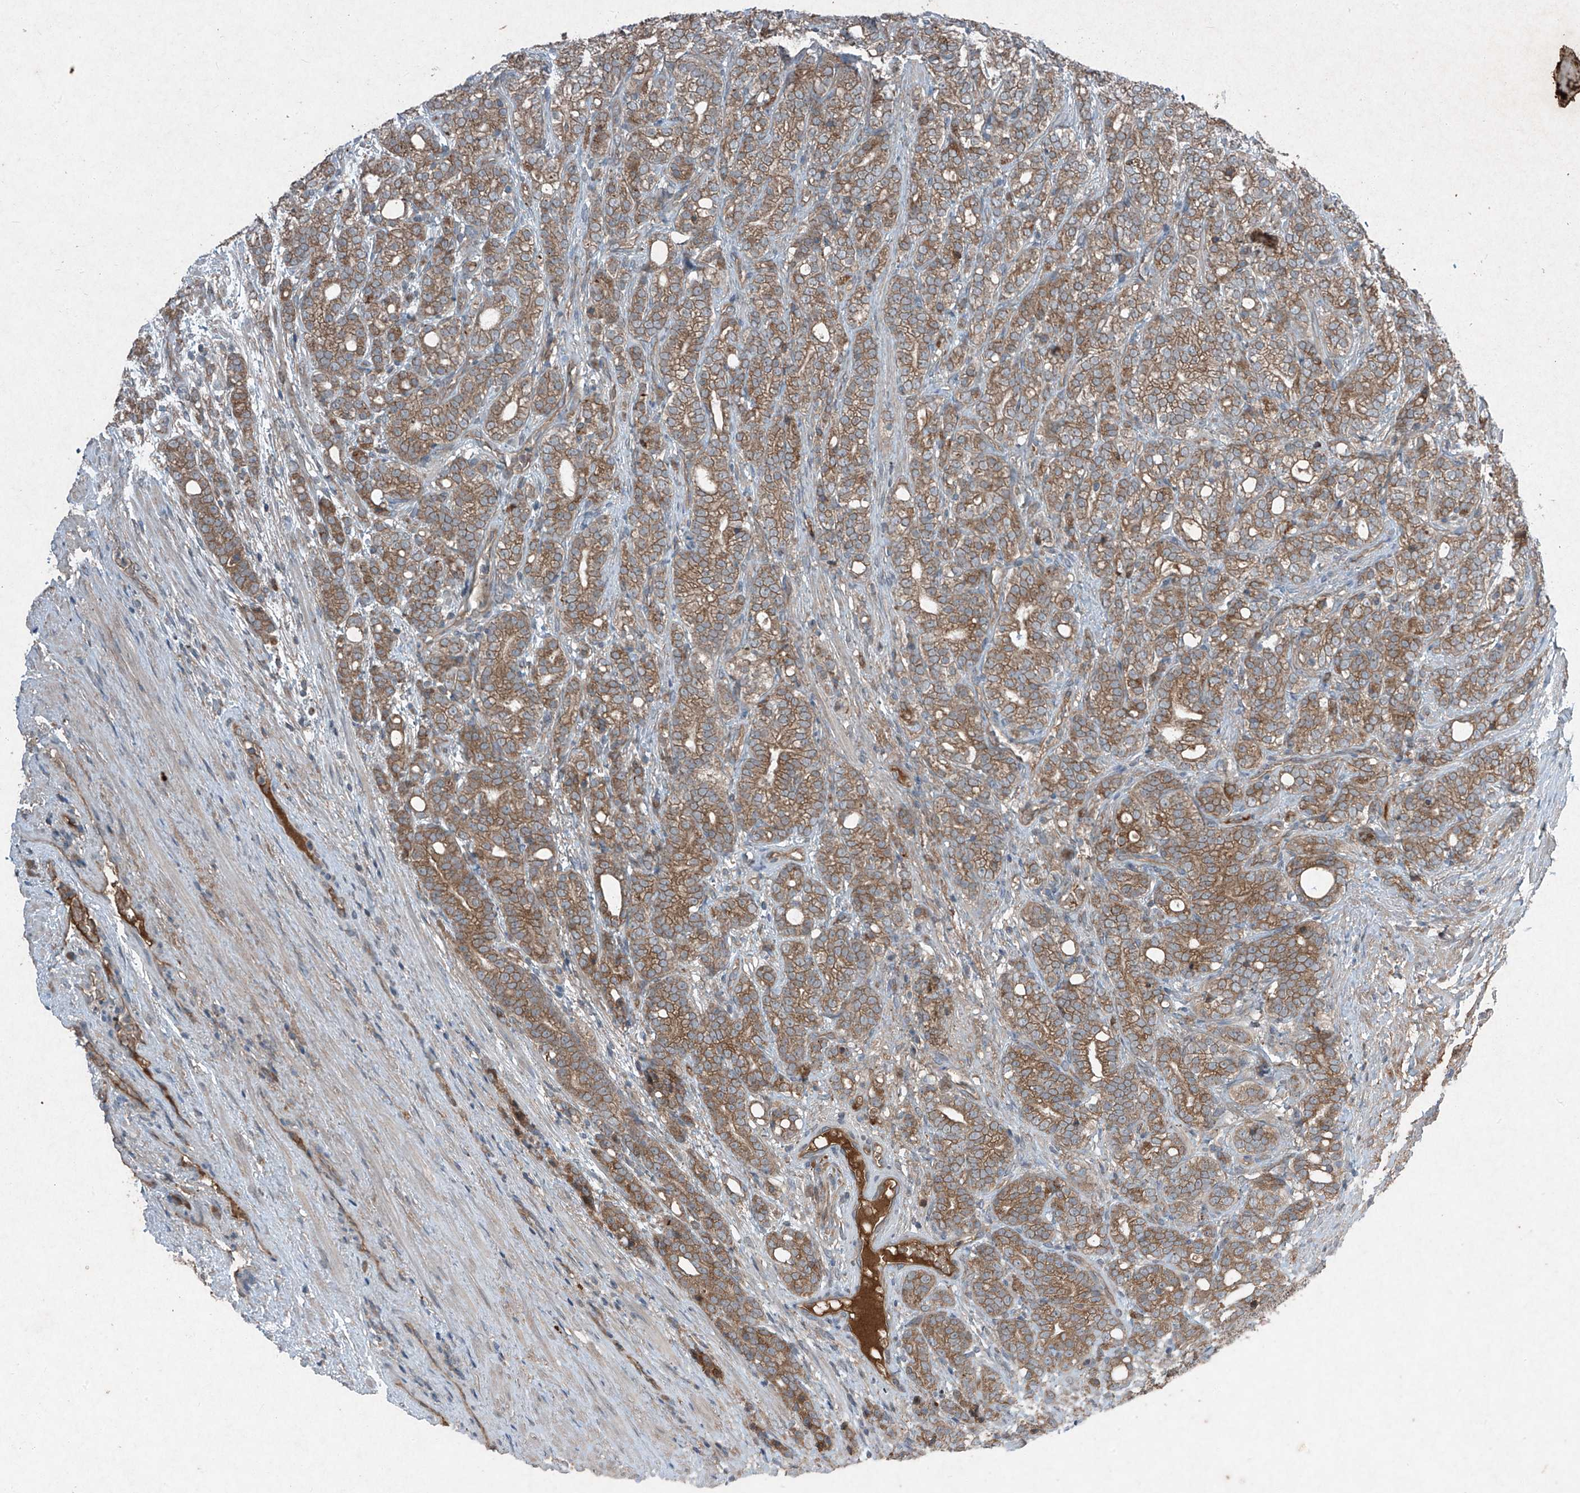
{"staining": {"intensity": "moderate", "quantity": ">75%", "location": "cytoplasmic/membranous"}, "tissue": "prostate cancer", "cell_type": "Tumor cells", "image_type": "cancer", "snomed": [{"axis": "morphology", "description": "Adenocarcinoma, High grade"}, {"axis": "topography", "description": "Prostate"}], "caption": "The photomicrograph shows a brown stain indicating the presence of a protein in the cytoplasmic/membranous of tumor cells in prostate cancer. The staining was performed using DAB (3,3'-diaminobenzidine), with brown indicating positive protein expression. Nuclei are stained blue with hematoxylin.", "gene": "FOXRED2", "patient": {"sex": "male", "age": 57}}